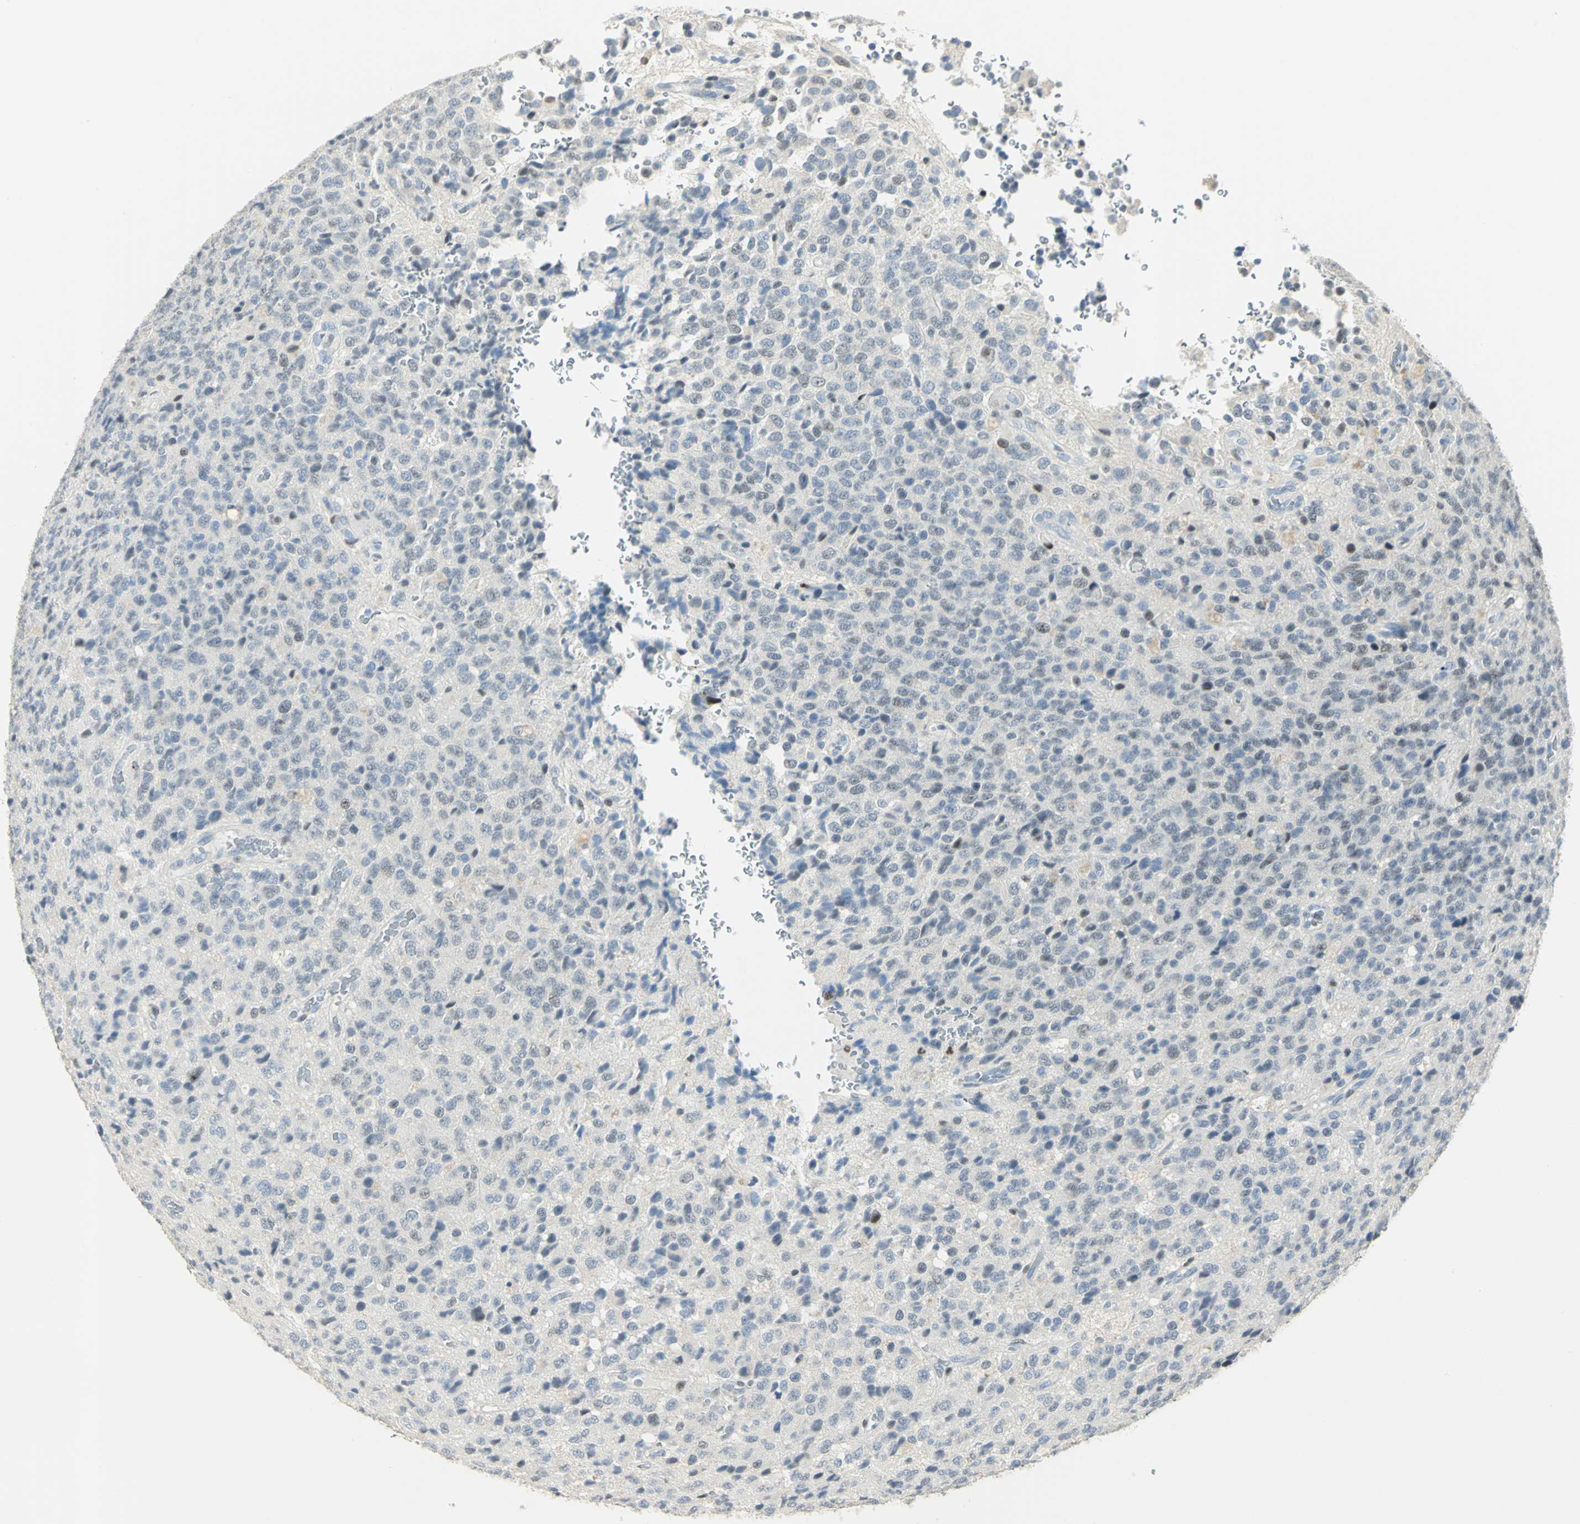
{"staining": {"intensity": "weak", "quantity": "<25%", "location": "nuclear"}, "tissue": "glioma", "cell_type": "Tumor cells", "image_type": "cancer", "snomed": [{"axis": "morphology", "description": "Glioma, malignant, High grade"}, {"axis": "topography", "description": "pancreas cauda"}], "caption": "Micrograph shows no protein staining in tumor cells of malignant high-grade glioma tissue.", "gene": "BCL6", "patient": {"sex": "male", "age": 60}}